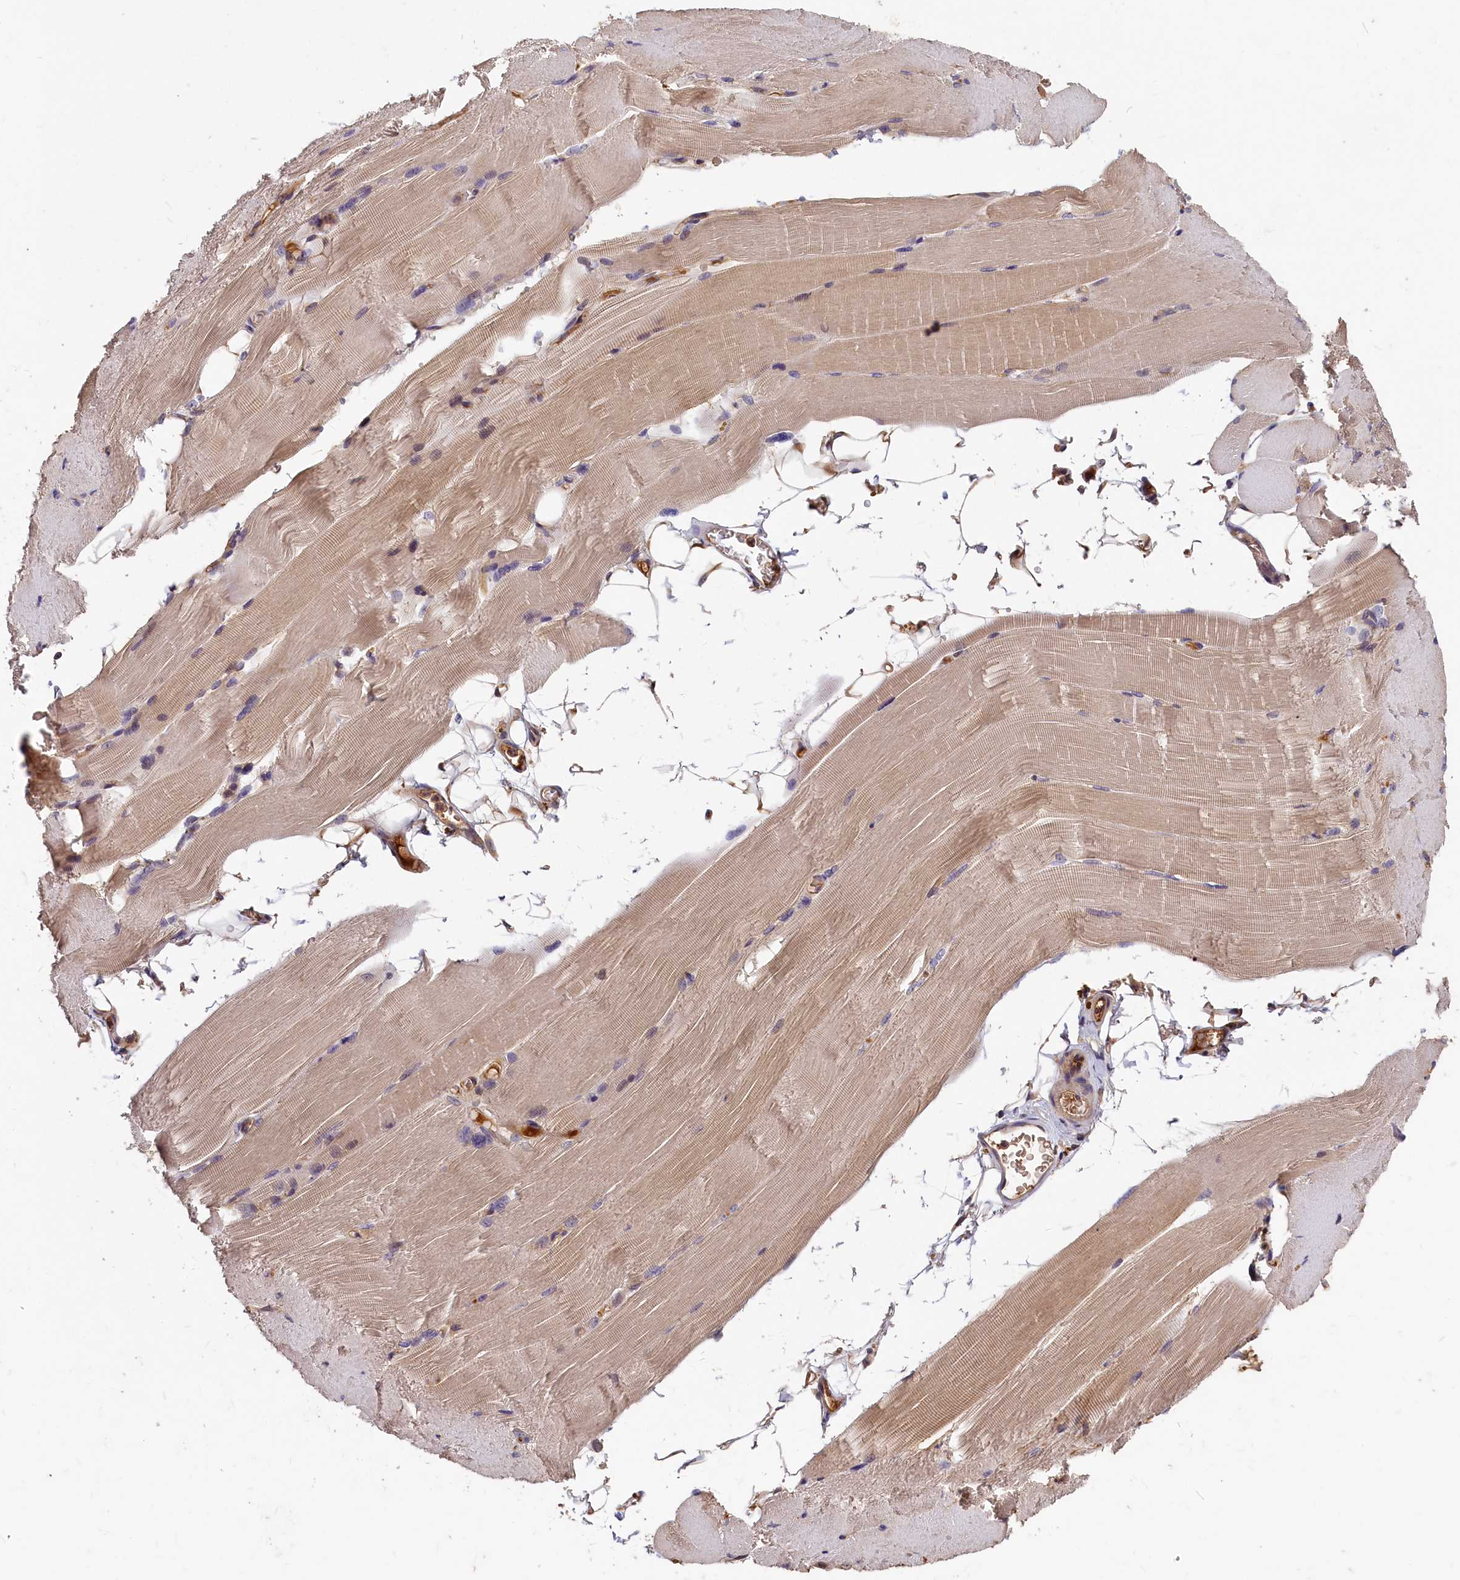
{"staining": {"intensity": "moderate", "quantity": ">75%", "location": "cytoplasmic/membranous"}, "tissue": "skeletal muscle", "cell_type": "Myocytes", "image_type": "normal", "snomed": [{"axis": "morphology", "description": "Normal tissue, NOS"}, {"axis": "topography", "description": "Skeletal muscle"}, {"axis": "topography", "description": "Parathyroid gland"}], "caption": "The micrograph shows immunohistochemical staining of benign skeletal muscle. There is moderate cytoplasmic/membranous positivity is appreciated in approximately >75% of myocytes.", "gene": "ITIH1", "patient": {"sex": "female", "age": 37}}